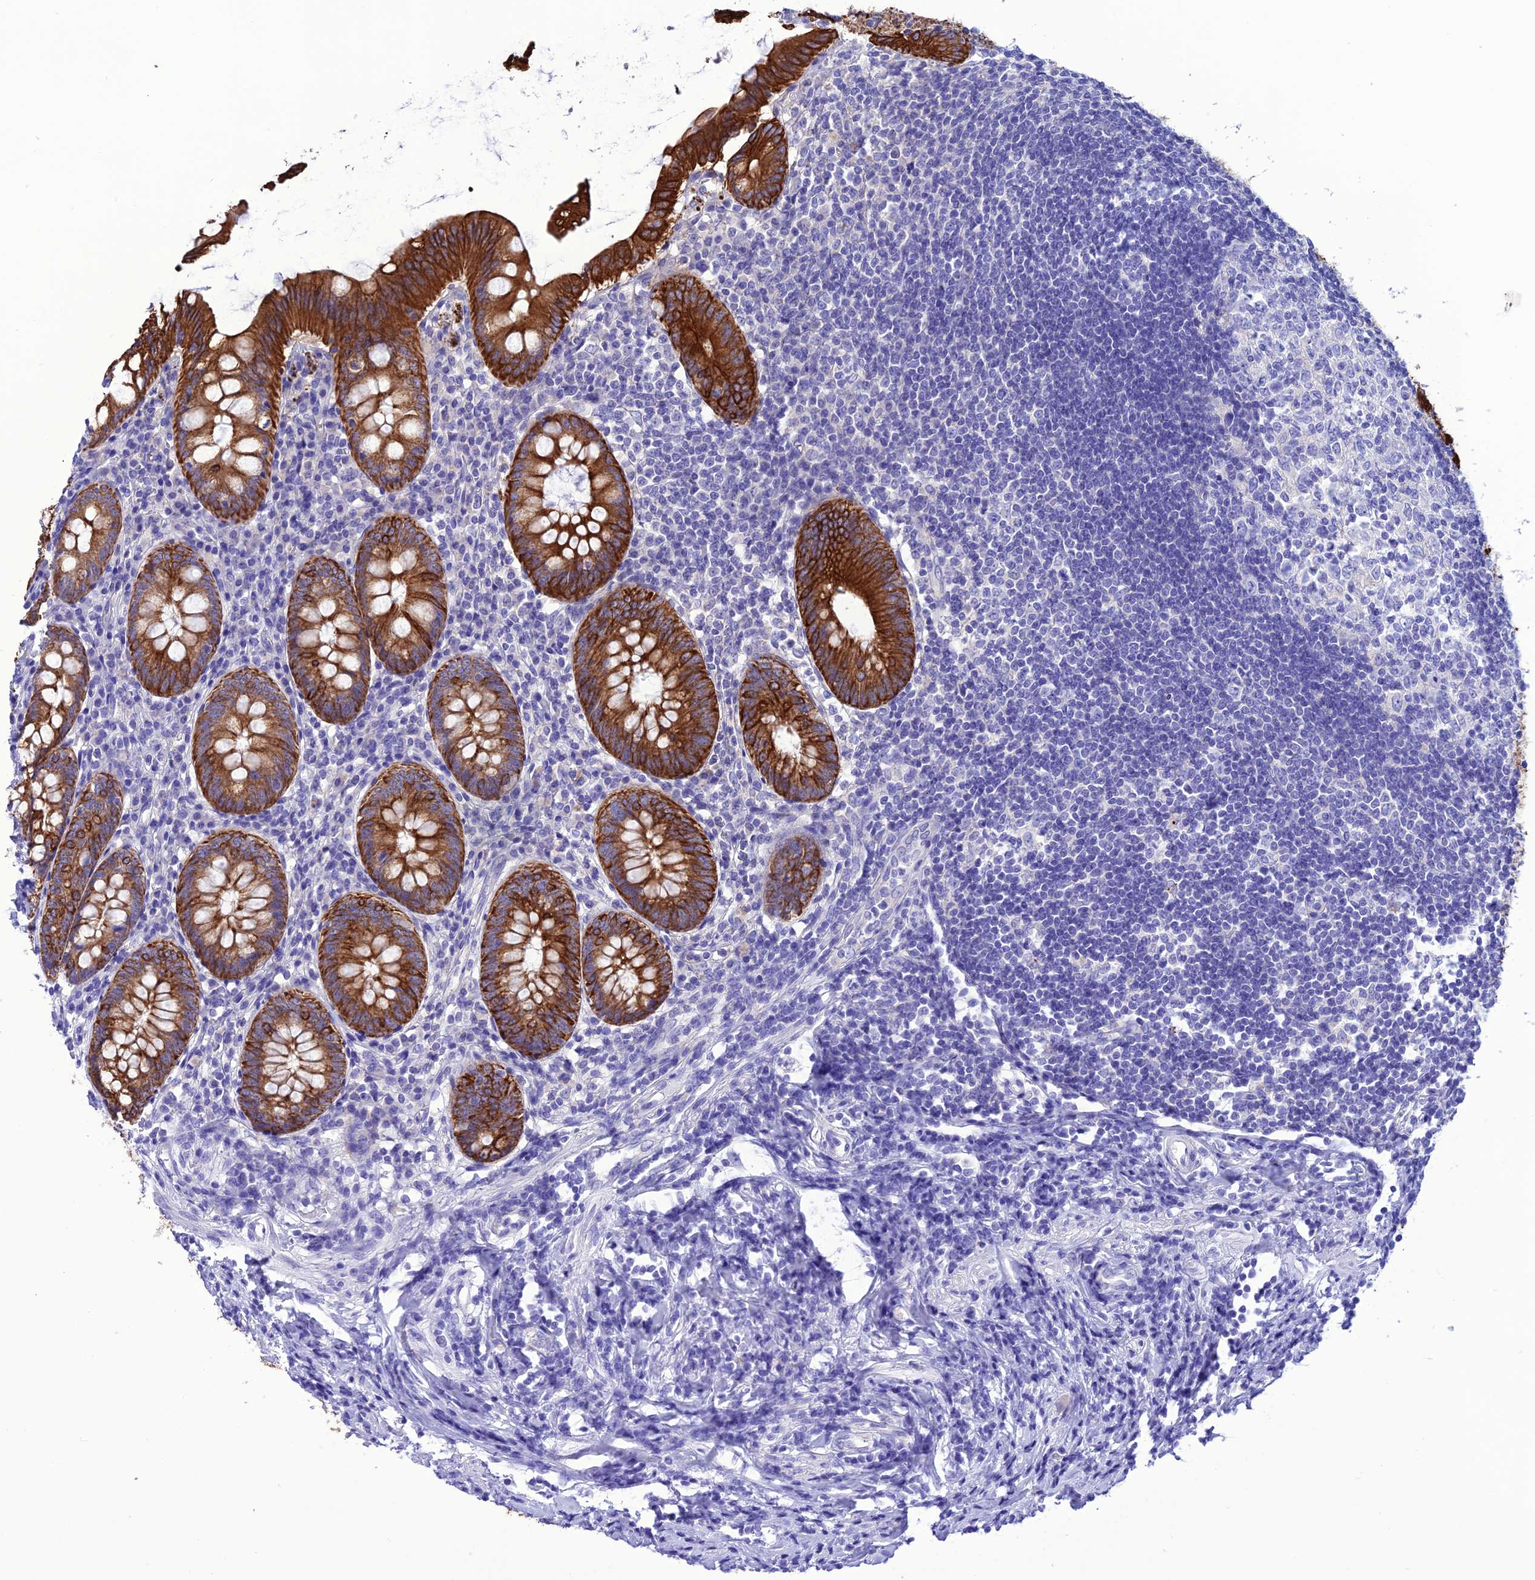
{"staining": {"intensity": "strong", "quantity": ">75%", "location": "cytoplasmic/membranous"}, "tissue": "appendix", "cell_type": "Glandular cells", "image_type": "normal", "snomed": [{"axis": "morphology", "description": "Normal tissue, NOS"}, {"axis": "topography", "description": "Appendix"}], "caption": "Immunohistochemistry (IHC) staining of normal appendix, which displays high levels of strong cytoplasmic/membranous staining in approximately >75% of glandular cells indicating strong cytoplasmic/membranous protein positivity. The staining was performed using DAB (brown) for protein detection and nuclei were counterstained in hematoxylin (blue).", "gene": "VPS52", "patient": {"sex": "female", "age": 54}}